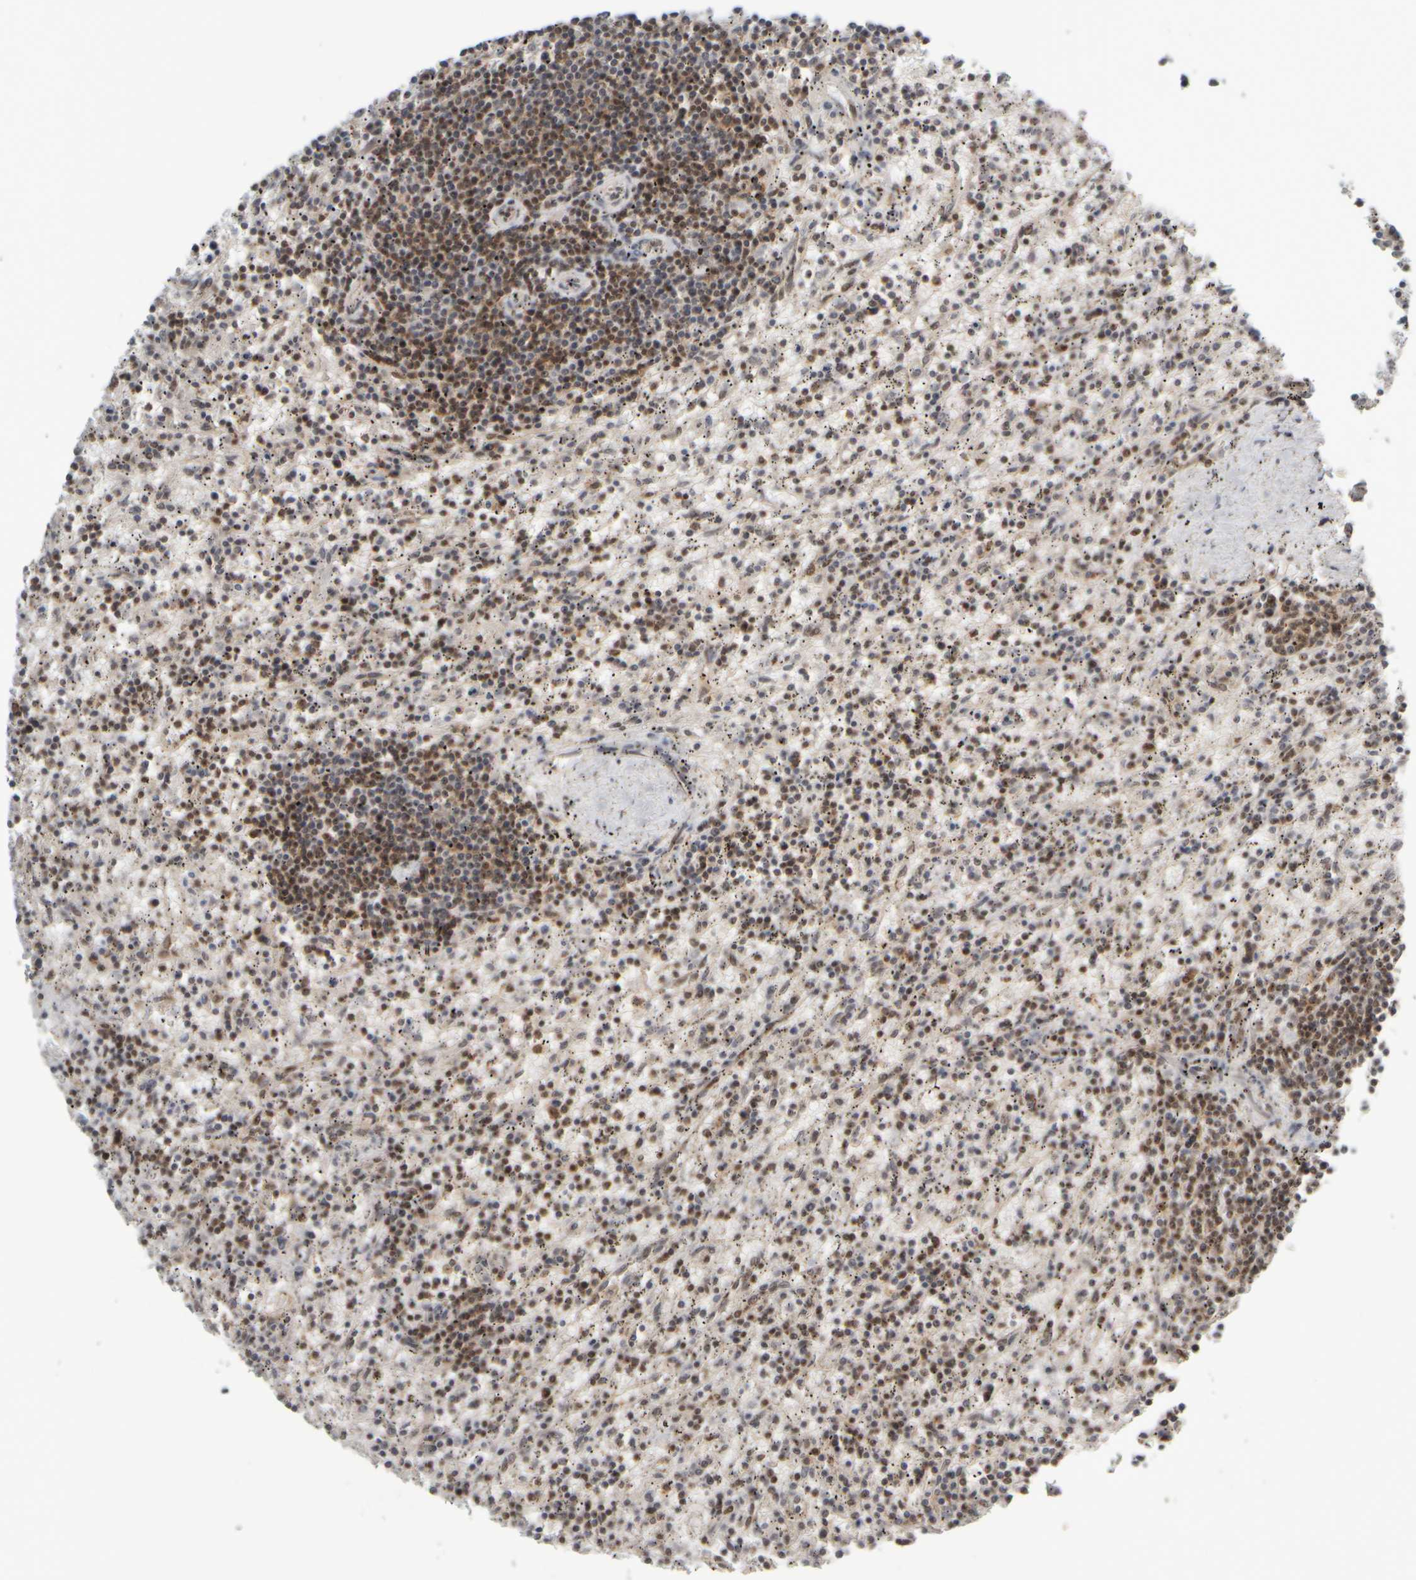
{"staining": {"intensity": "weak", "quantity": "25%-75%", "location": "cytoplasmic/membranous"}, "tissue": "lymphoma", "cell_type": "Tumor cells", "image_type": "cancer", "snomed": [{"axis": "morphology", "description": "Malignant lymphoma, non-Hodgkin's type, Low grade"}, {"axis": "topography", "description": "Spleen"}], "caption": "About 25%-75% of tumor cells in human malignant lymphoma, non-Hodgkin's type (low-grade) show weak cytoplasmic/membranous protein expression as visualized by brown immunohistochemical staining.", "gene": "SYNRG", "patient": {"sex": "male", "age": 76}}